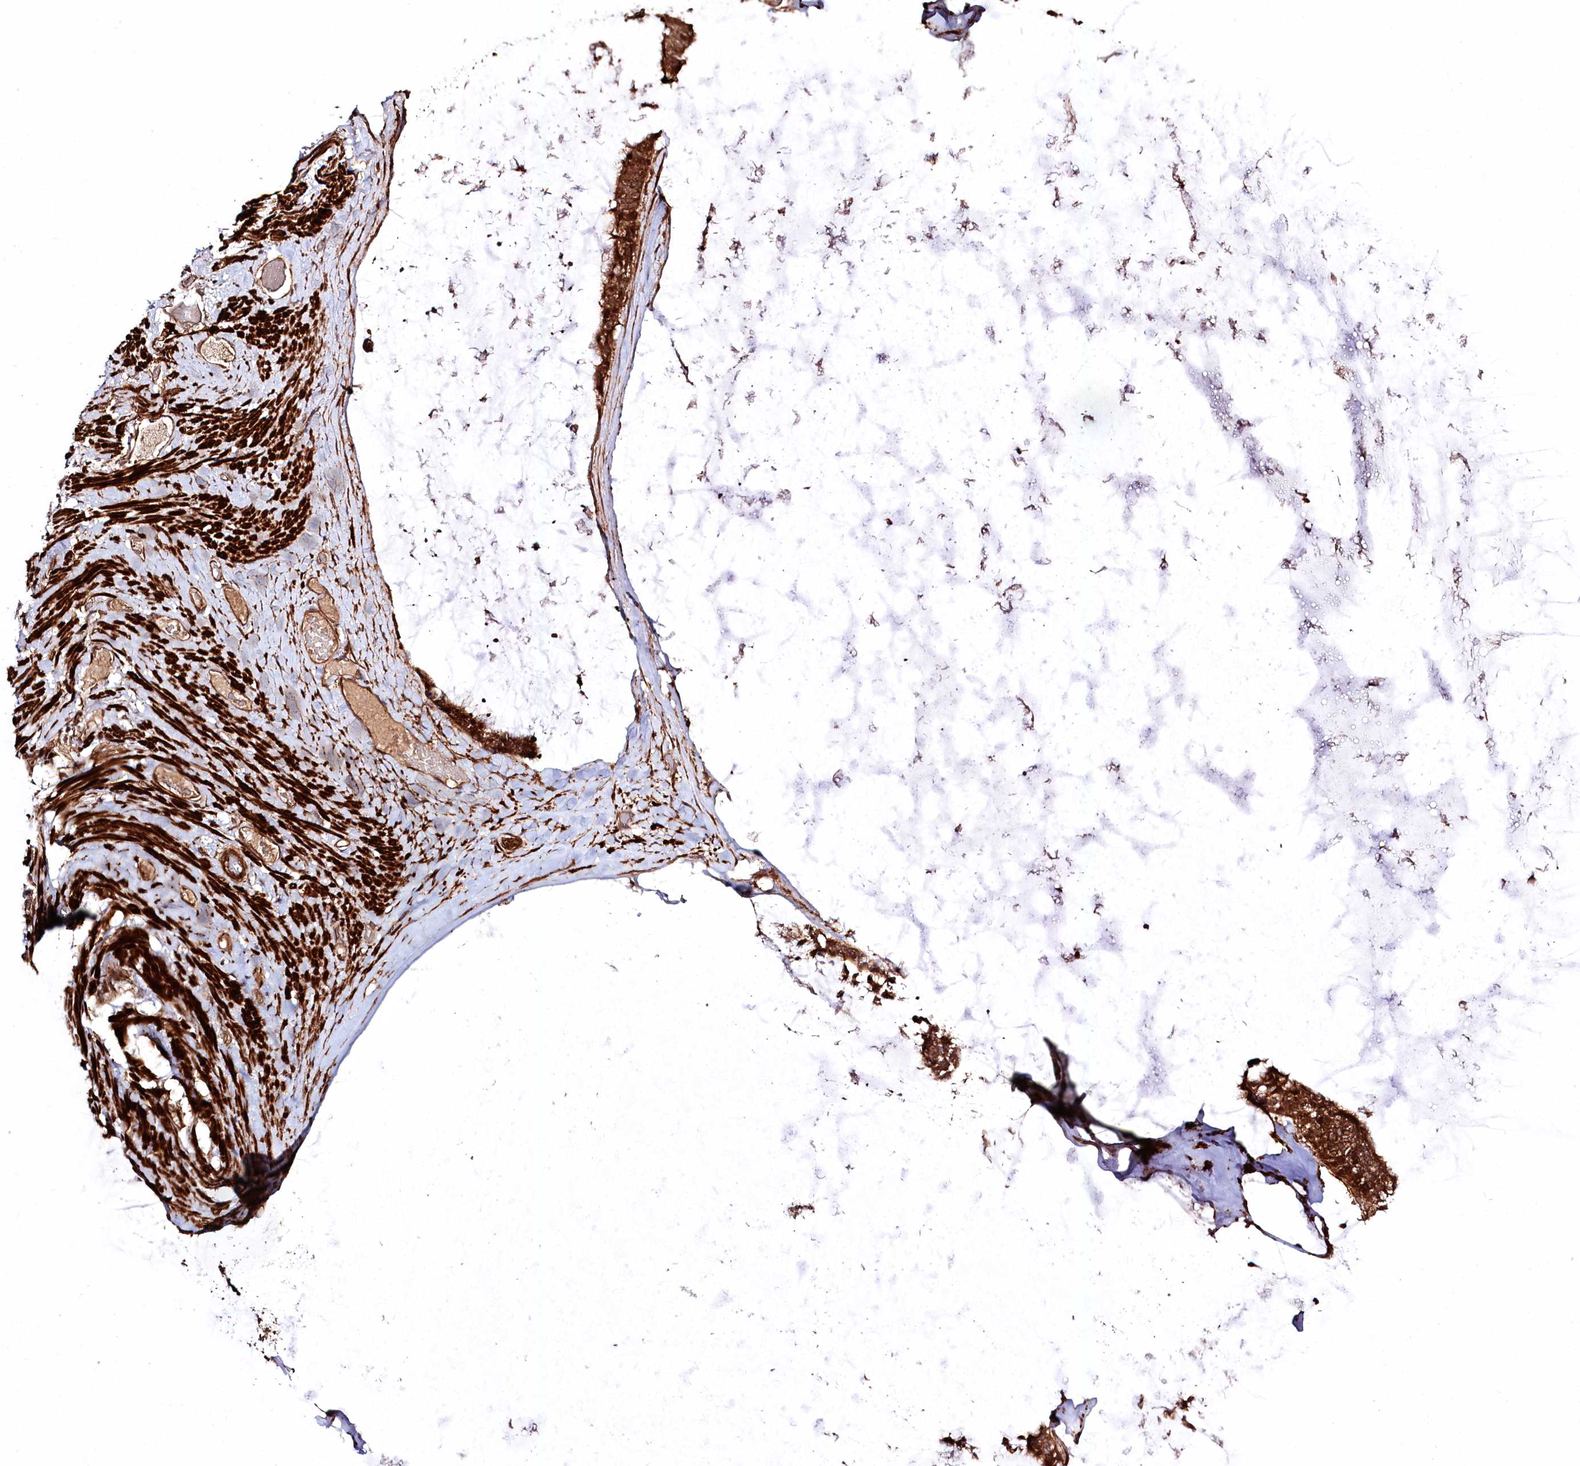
{"staining": {"intensity": "moderate", "quantity": ">75%", "location": "cytoplasmic/membranous"}, "tissue": "ovarian cancer", "cell_type": "Tumor cells", "image_type": "cancer", "snomed": [{"axis": "morphology", "description": "Cystadenocarcinoma, mucinous, NOS"}, {"axis": "topography", "description": "Ovary"}], "caption": "Protein staining of ovarian cancer tissue exhibits moderate cytoplasmic/membranous expression in approximately >75% of tumor cells. The protein is shown in brown color, while the nuclei are stained blue.", "gene": "REXO2", "patient": {"sex": "female", "age": 39}}